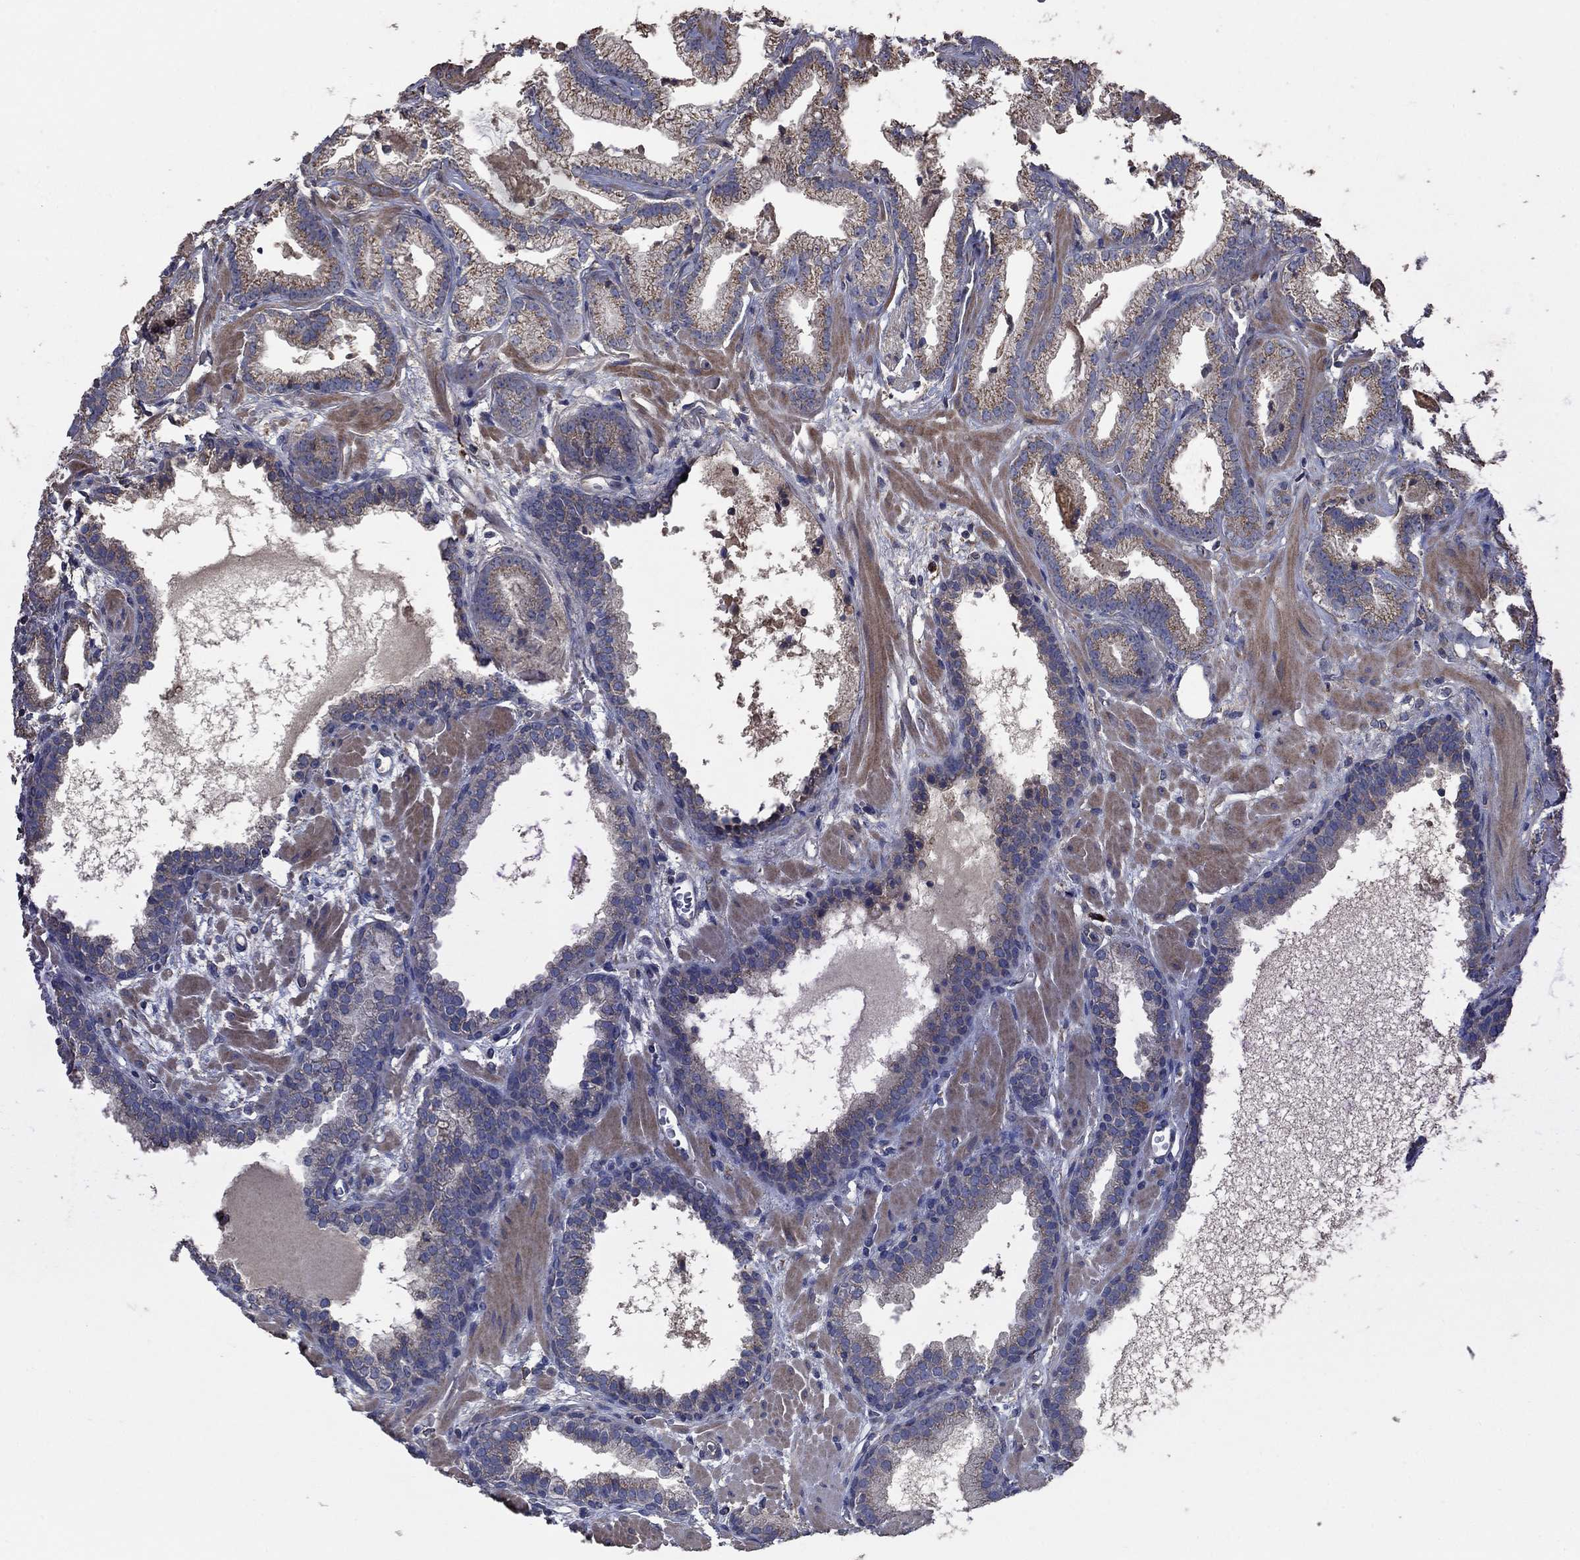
{"staining": {"intensity": "moderate", "quantity": "25%-75%", "location": "cytoplasmic/membranous"}, "tissue": "prostate cancer", "cell_type": "Tumor cells", "image_type": "cancer", "snomed": [{"axis": "morphology", "description": "Adenocarcinoma, Low grade"}, {"axis": "topography", "description": "Prostate"}], "caption": "High-power microscopy captured an IHC image of adenocarcinoma (low-grade) (prostate), revealing moderate cytoplasmic/membranous expression in approximately 25%-75% of tumor cells. Using DAB (brown) and hematoxylin (blue) stains, captured at high magnification using brightfield microscopy.", "gene": "FLT4", "patient": {"sex": "male", "age": 68}}